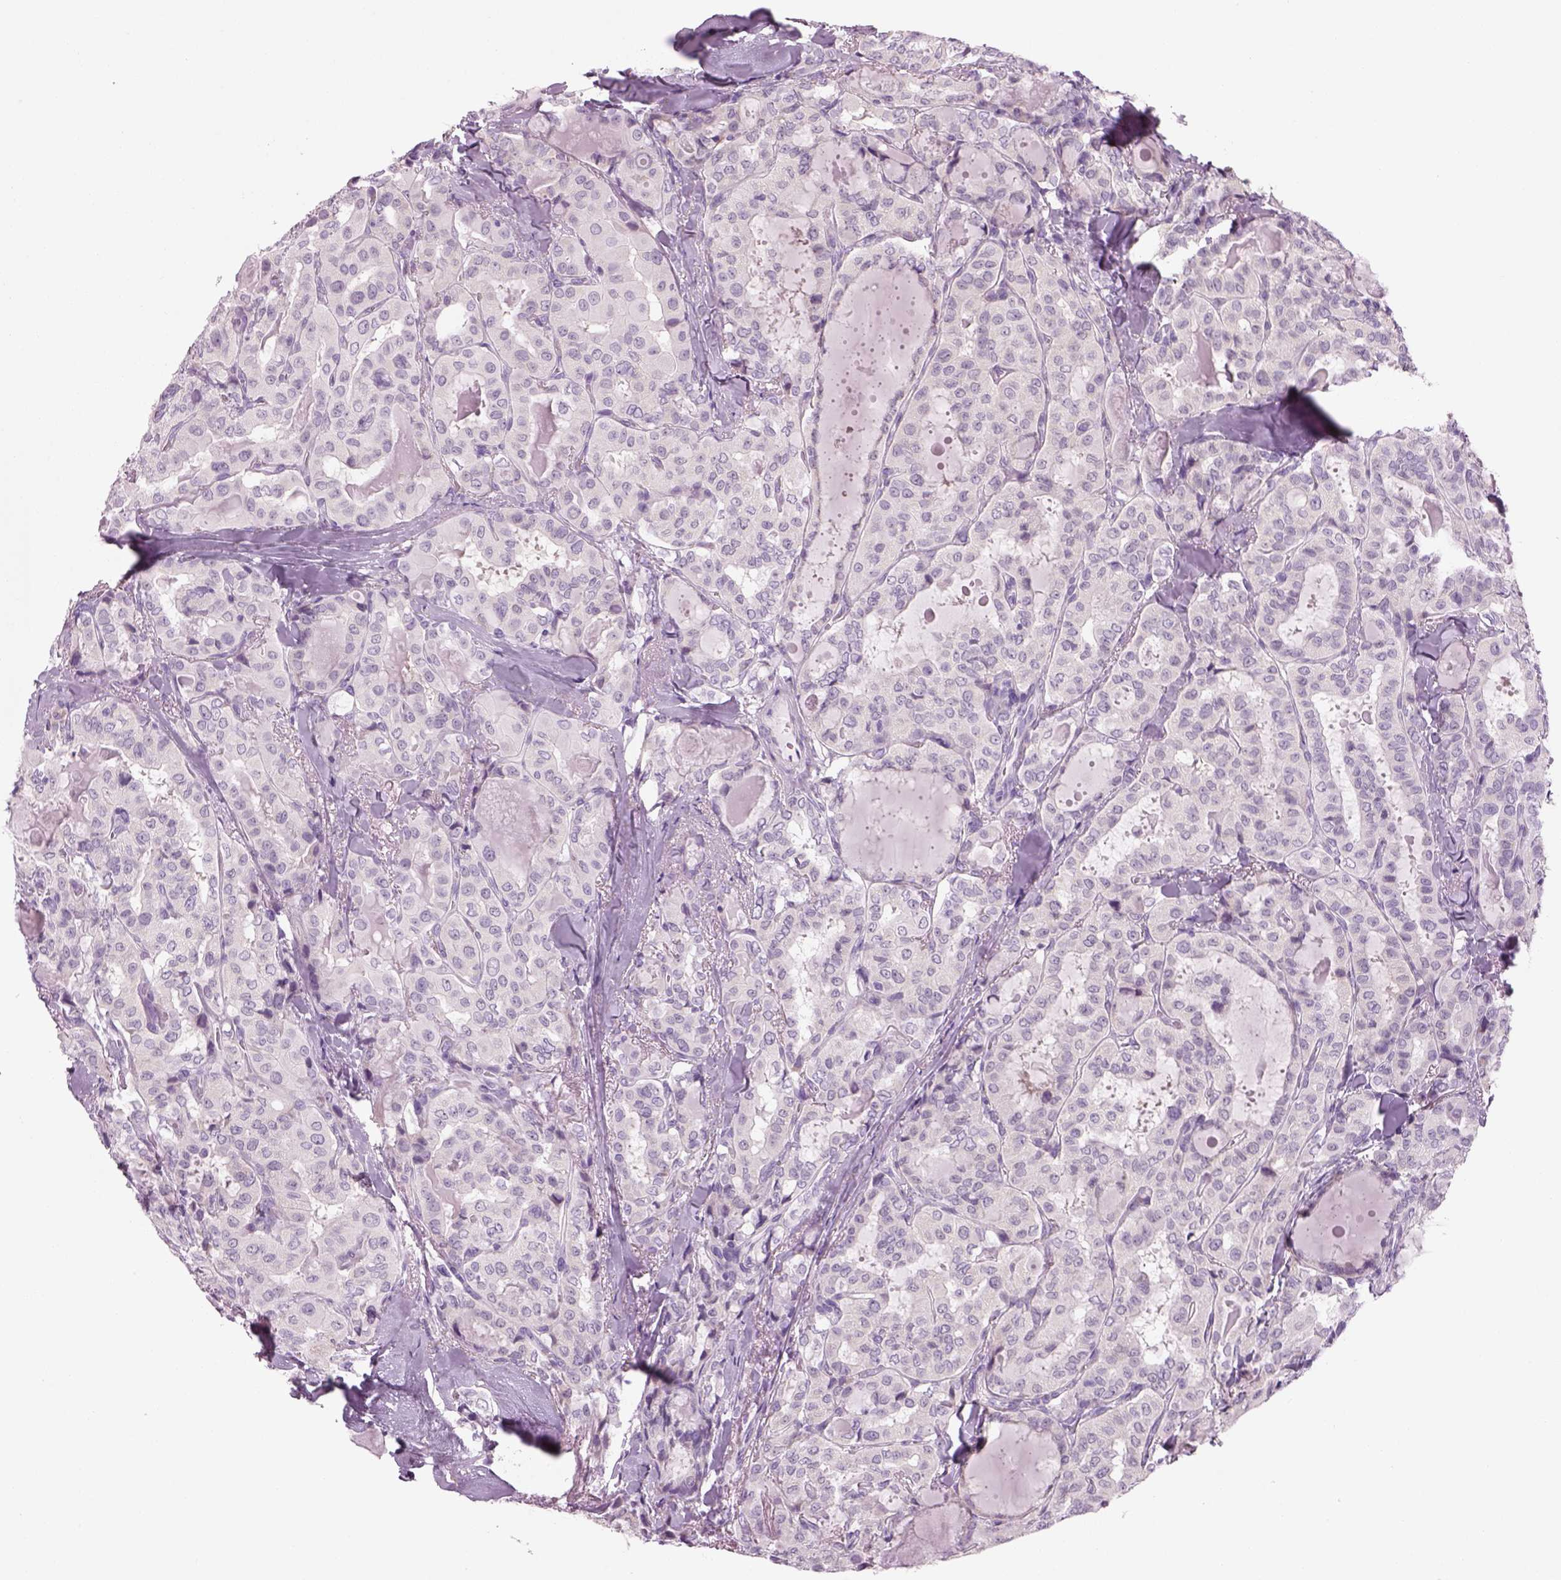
{"staining": {"intensity": "negative", "quantity": "none", "location": "none"}, "tissue": "thyroid cancer", "cell_type": "Tumor cells", "image_type": "cancer", "snomed": [{"axis": "morphology", "description": "Papillary adenocarcinoma, NOS"}, {"axis": "topography", "description": "Thyroid gland"}], "caption": "Immunohistochemical staining of thyroid cancer (papillary adenocarcinoma) reveals no significant expression in tumor cells.", "gene": "MDH1B", "patient": {"sex": "female", "age": 41}}